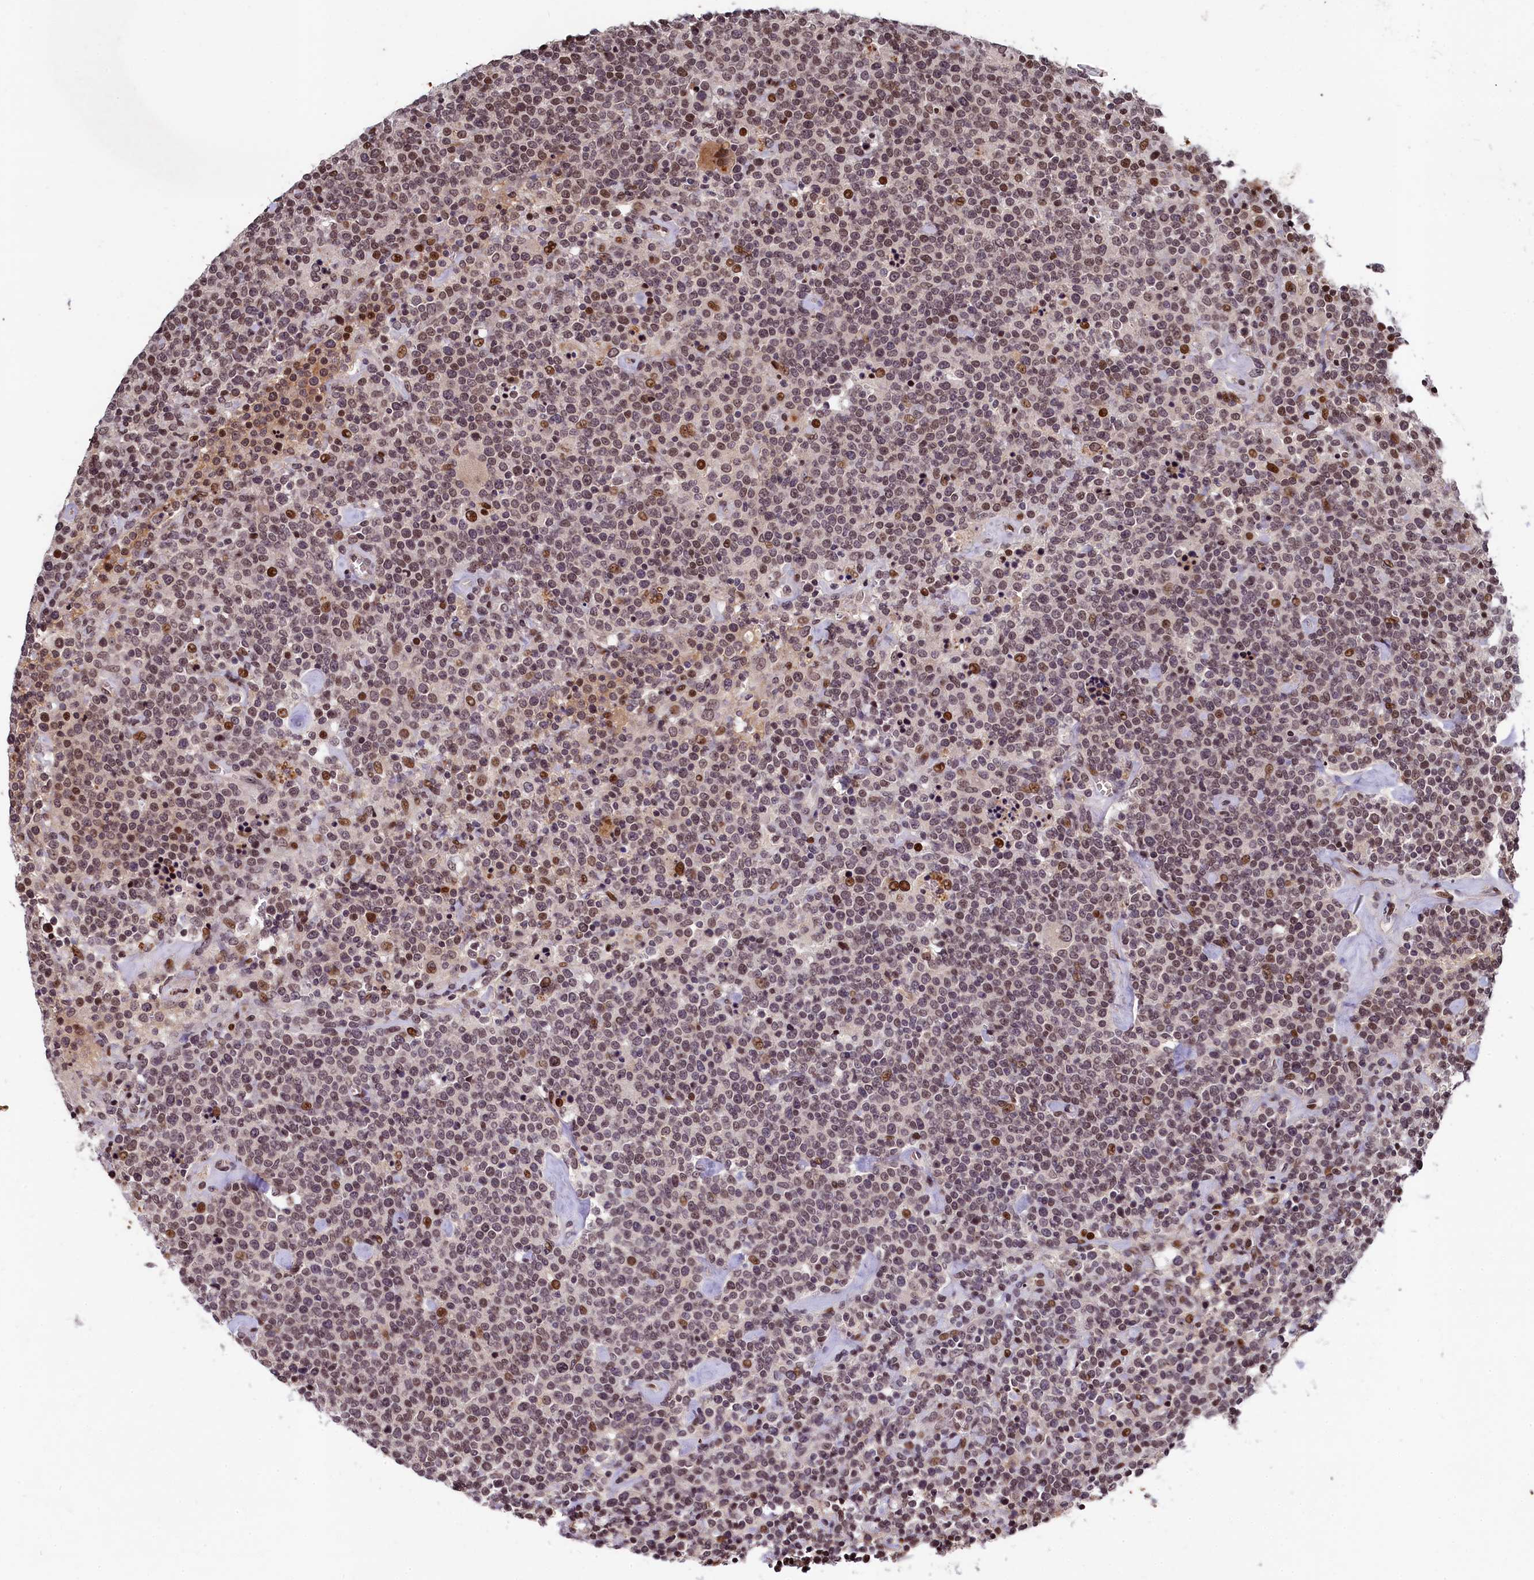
{"staining": {"intensity": "moderate", "quantity": ">75%", "location": "nuclear"}, "tissue": "lymphoma", "cell_type": "Tumor cells", "image_type": "cancer", "snomed": [{"axis": "morphology", "description": "Malignant lymphoma, non-Hodgkin's type, High grade"}, {"axis": "topography", "description": "Lymph node"}], "caption": "Immunohistochemical staining of malignant lymphoma, non-Hodgkin's type (high-grade) shows medium levels of moderate nuclear protein positivity in about >75% of tumor cells. Nuclei are stained in blue.", "gene": "FAM217B", "patient": {"sex": "male", "age": 61}}